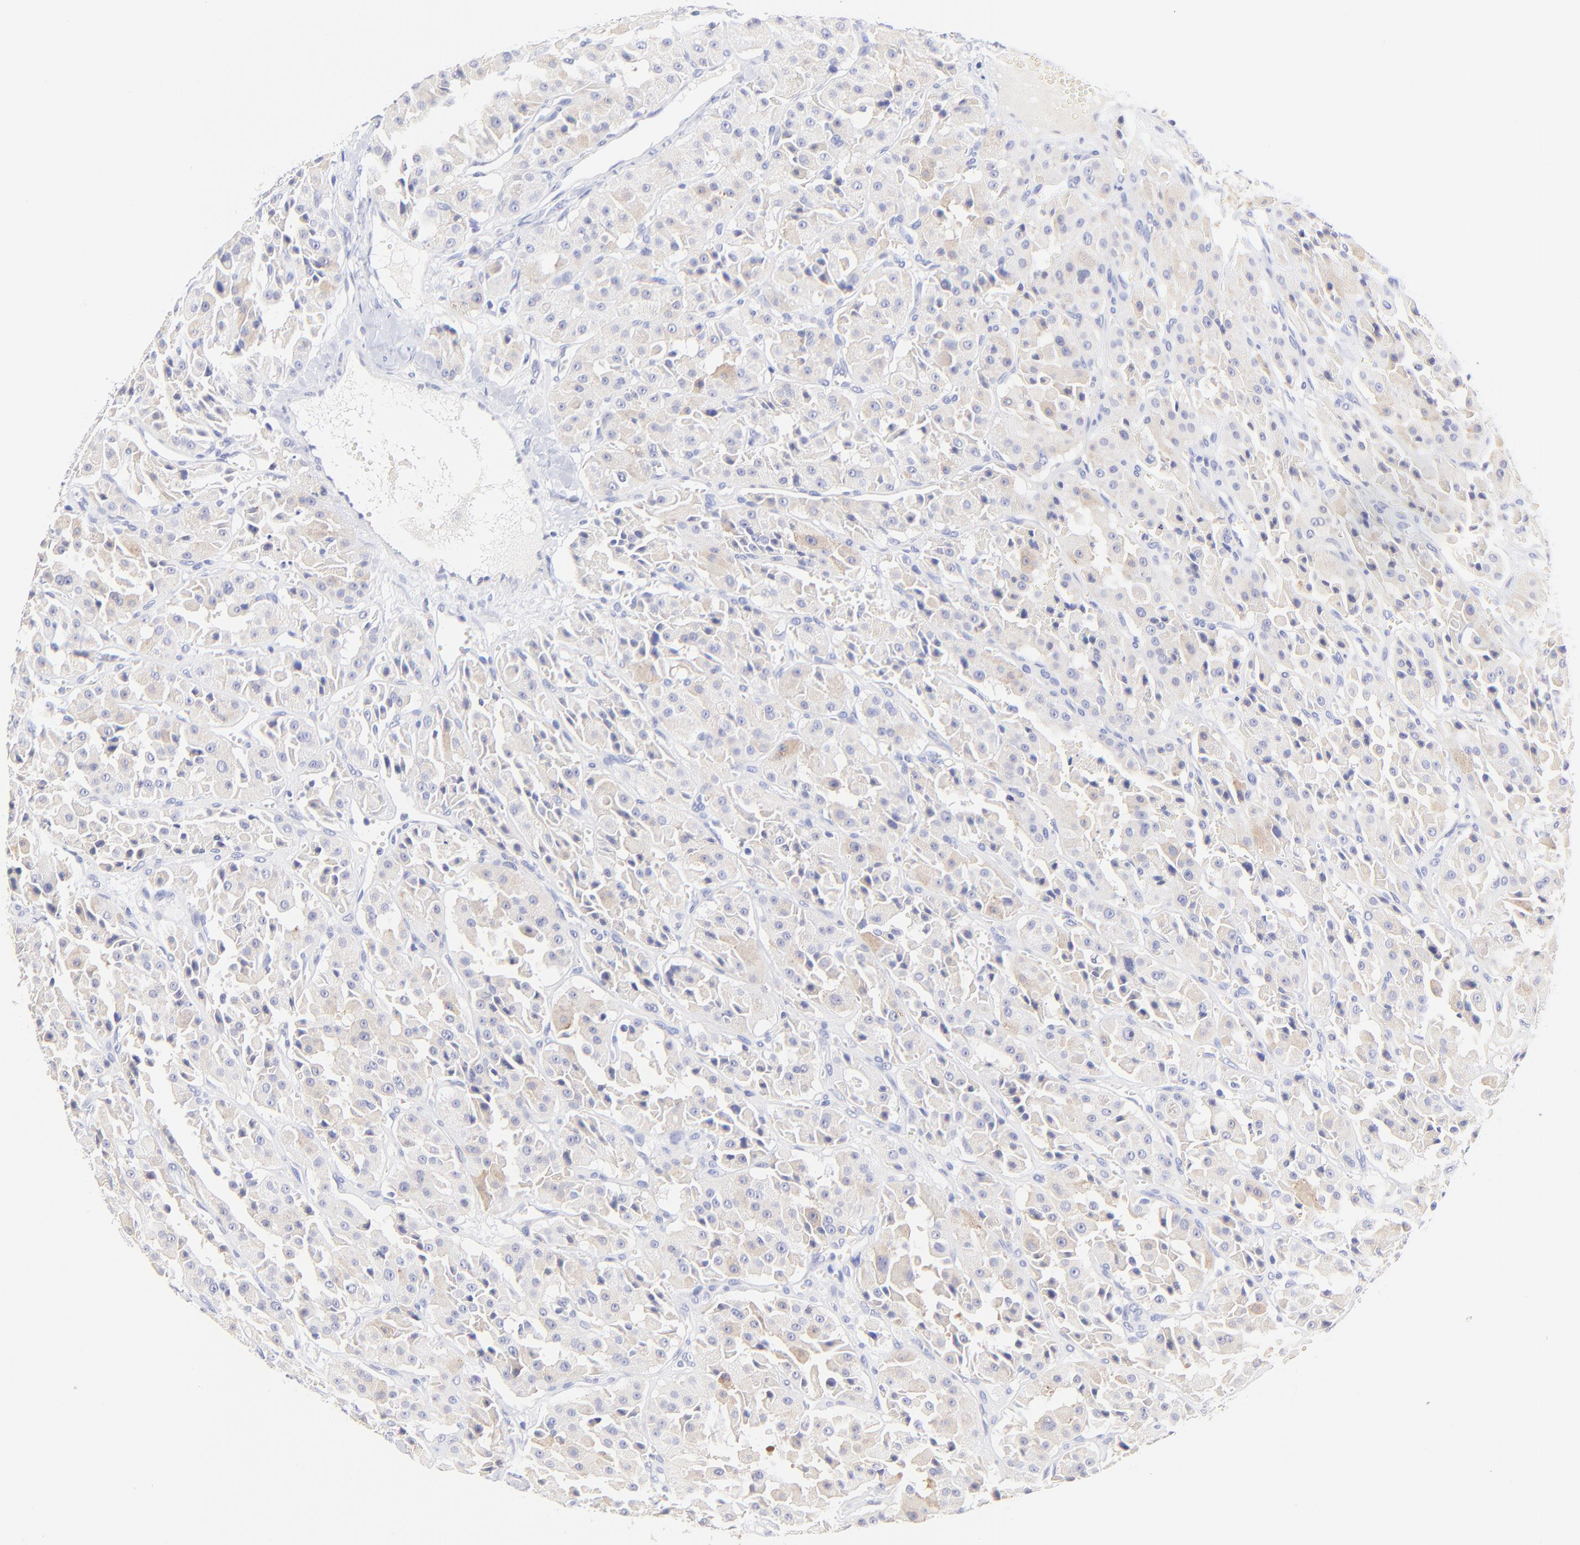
{"staining": {"intensity": "weak", "quantity": "<25%", "location": "cytoplasmic/membranous"}, "tissue": "thyroid cancer", "cell_type": "Tumor cells", "image_type": "cancer", "snomed": [{"axis": "morphology", "description": "Carcinoma, NOS"}, {"axis": "topography", "description": "Thyroid gland"}], "caption": "This histopathology image is of carcinoma (thyroid) stained with IHC to label a protein in brown with the nuclei are counter-stained blue. There is no staining in tumor cells.", "gene": "RAB3A", "patient": {"sex": "male", "age": 76}}